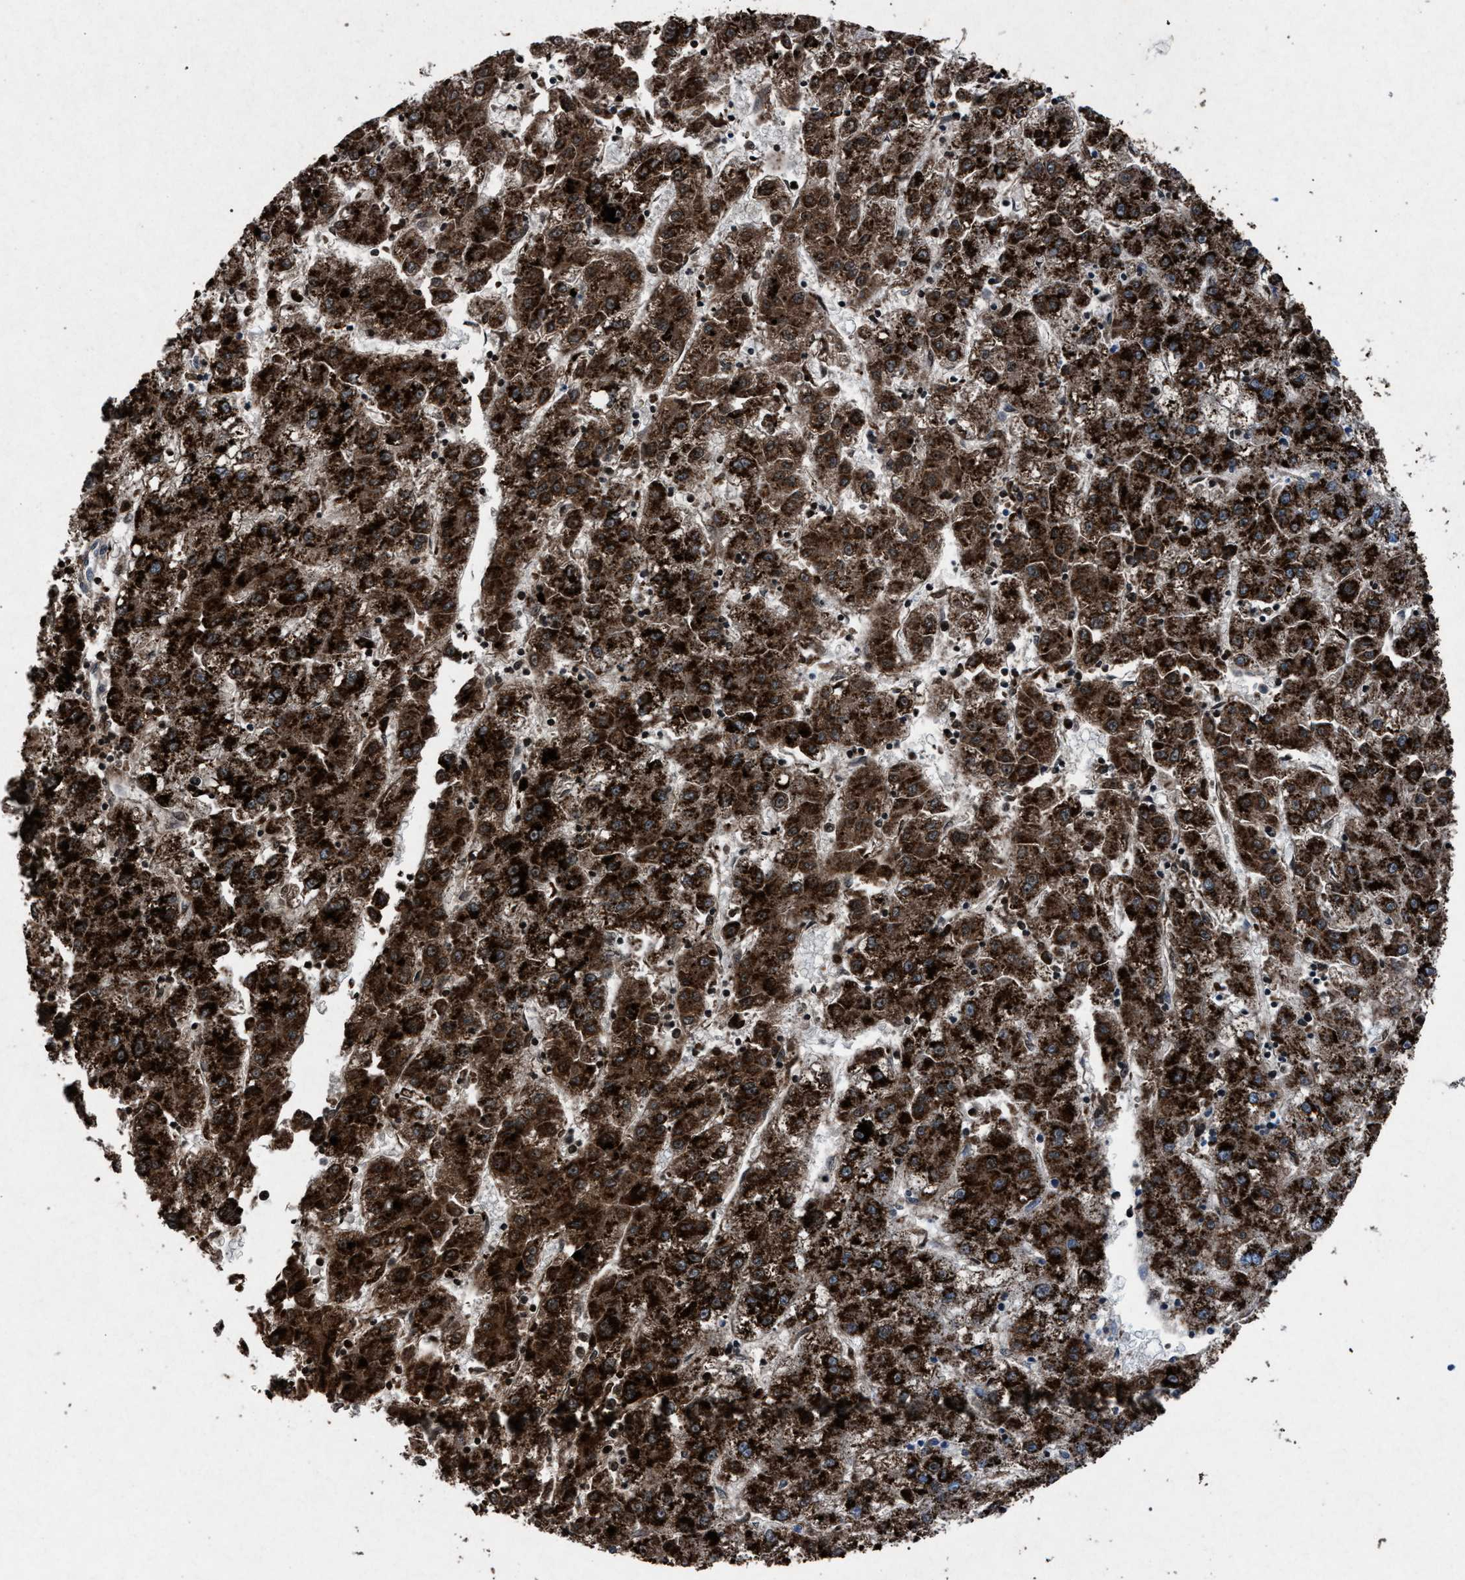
{"staining": {"intensity": "strong", "quantity": ">75%", "location": "cytoplasmic/membranous"}, "tissue": "liver cancer", "cell_type": "Tumor cells", "image_type": "cancer", "snomed": [{"axis": "morphology", "description": "Carcinoma, Hepatocellular, NOS"}, {"axis": "topography", "description": "Liver"}], "caption": "Immunohistochemical staining of human liver cancer reveals high levels of strong cytoplasmic/membranous staining in about >75% of tumor cells.", "gene": "HSD17B4", "patient": {"sex": "male", "age": 72}}